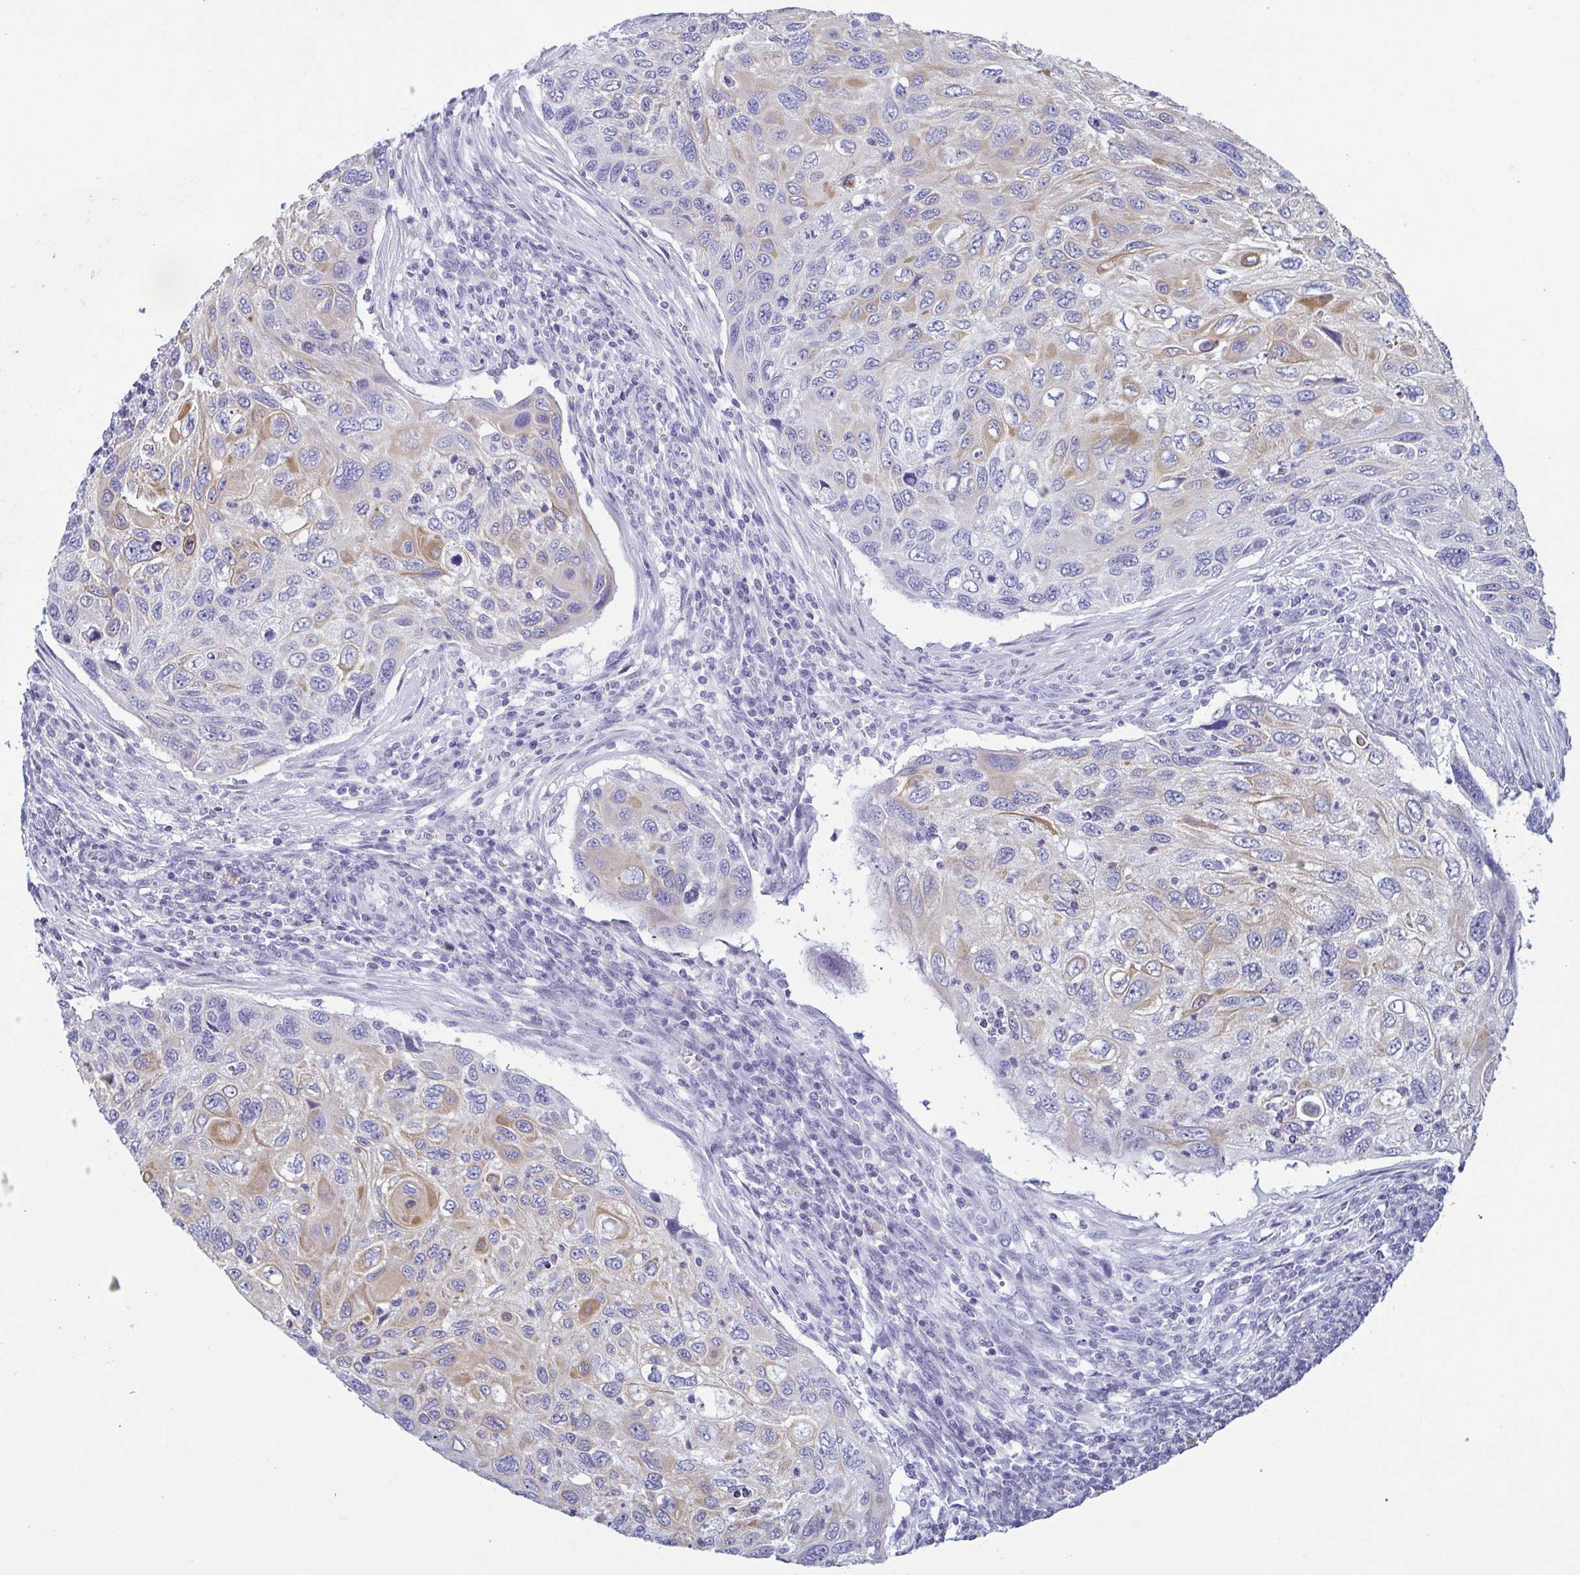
{"staining": {"intensity": "weak", "quantity": "25%-75%", "location": "cytoplasmic/membranous"}, "tissue": "cervical cancer", "cell_type": "Tumor cells", "image_type": "cancer", "snomed": [{"axis": "morphology", "description": "Squamous cell carcinoma, NOS"}, {"axis": "topography", "description": "Cervix"}], "caption": "Immunohistochemistry micrograph of neoplastic tissue: cervical squamous cell carcinoma stained using IHC exhibits low levels of weak protein expression localized specifically in the cytoplasmic/membranous of tumor cells, appearing as a cytoplasmic/membranous brown color.", "gene": "KRT10", "patient": {"sex": "female", "age": 70}}